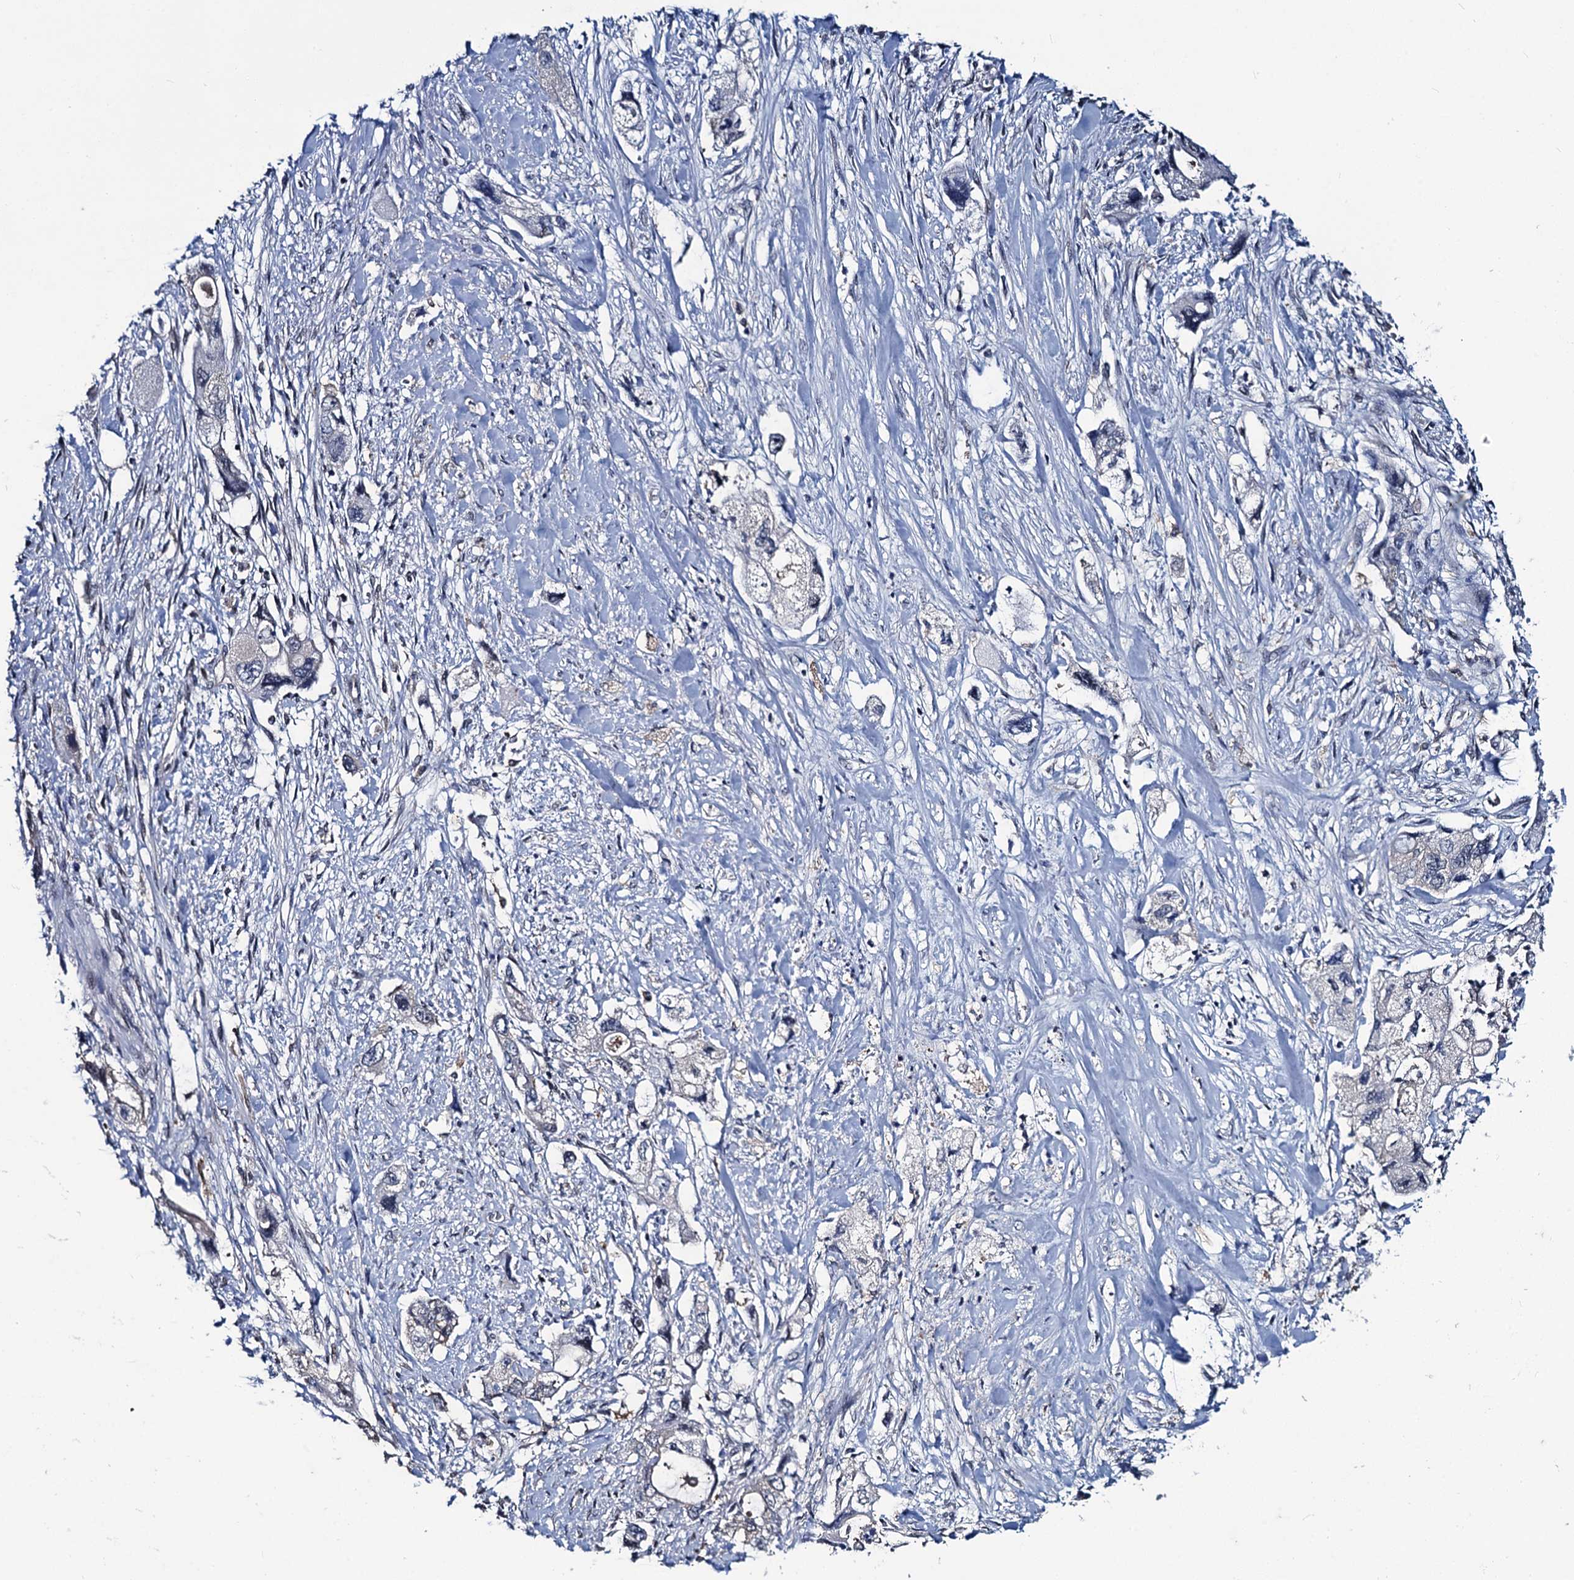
{"staining": {"intensity": "negative", "quantity": "none", "location": "none"}, "tissue": "pancreatic cancer", "cell_type": "Tumor cells", "image_type": "cancer", "snomed": [{"axis": "morphology", "description": "Adenocarcinoma, NOS"}, {"axis": "topography", "description": "Pancreas"}], "caption": "DAB (3,3'-diaminobenzidine) immunohistochemical staining of pancreatic adenocarcinoma displays no significant staining in tumor cells.", "gene": "RTKN2", "patient": {"sex": "female", "age": 73}}